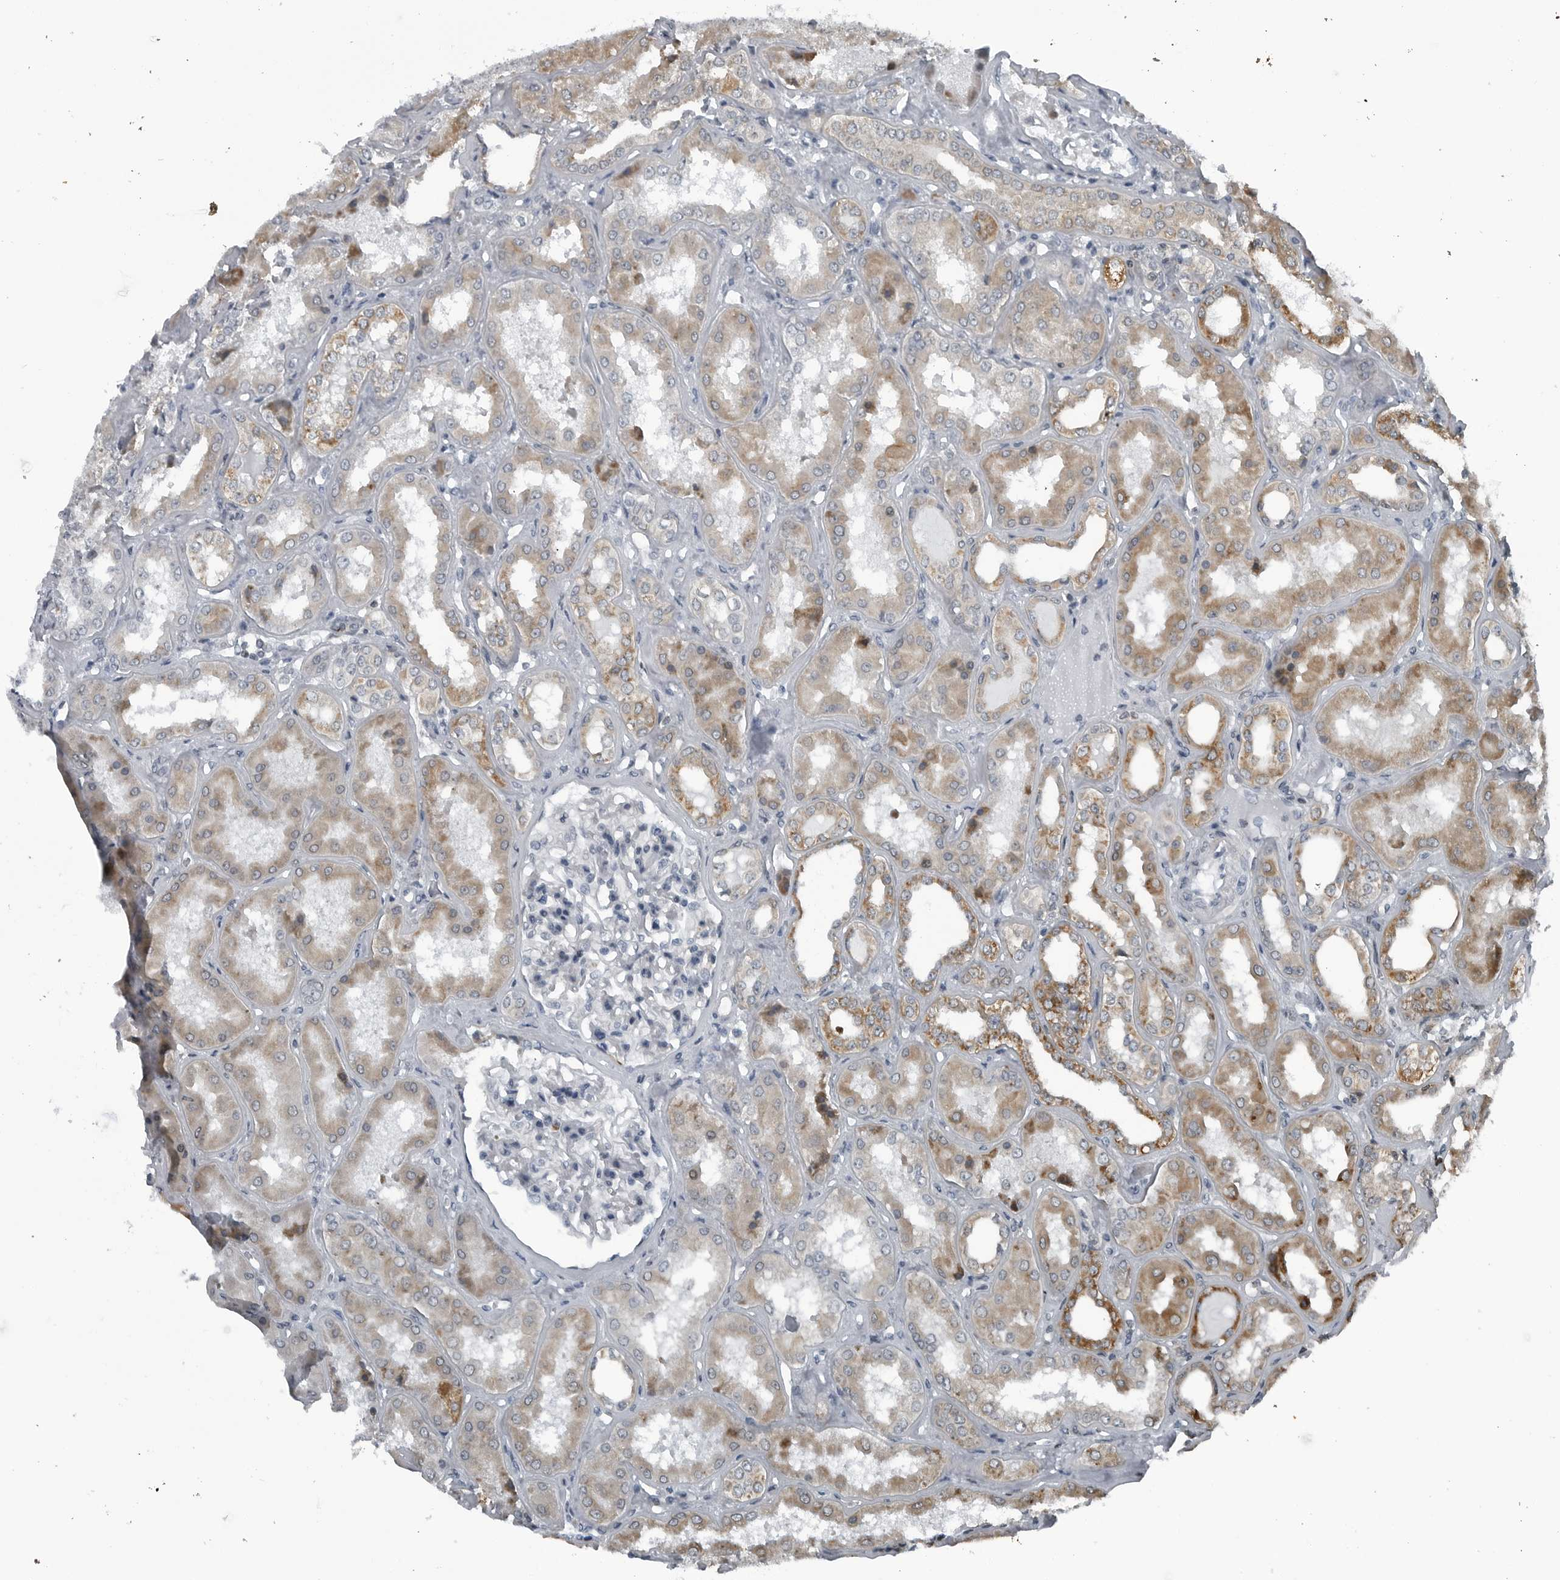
{"staining": {"intensity": "negative", "quantity": "none", "location": "none"}, "tissue": "kidney", "cell_type": "Cells in glomeruli", "image_type": "normal", "snomed": [{"axis": "morphology", "description": "Normal tissue, NOS"}, {"axis": "topography", "description": "Kidney"}], "caption": "This is an IHC micrograph of normal kidney. There is no expression in cells in glomeruli.", "gene": "GAK", "patient": {"sex": "female", "age": 56}}